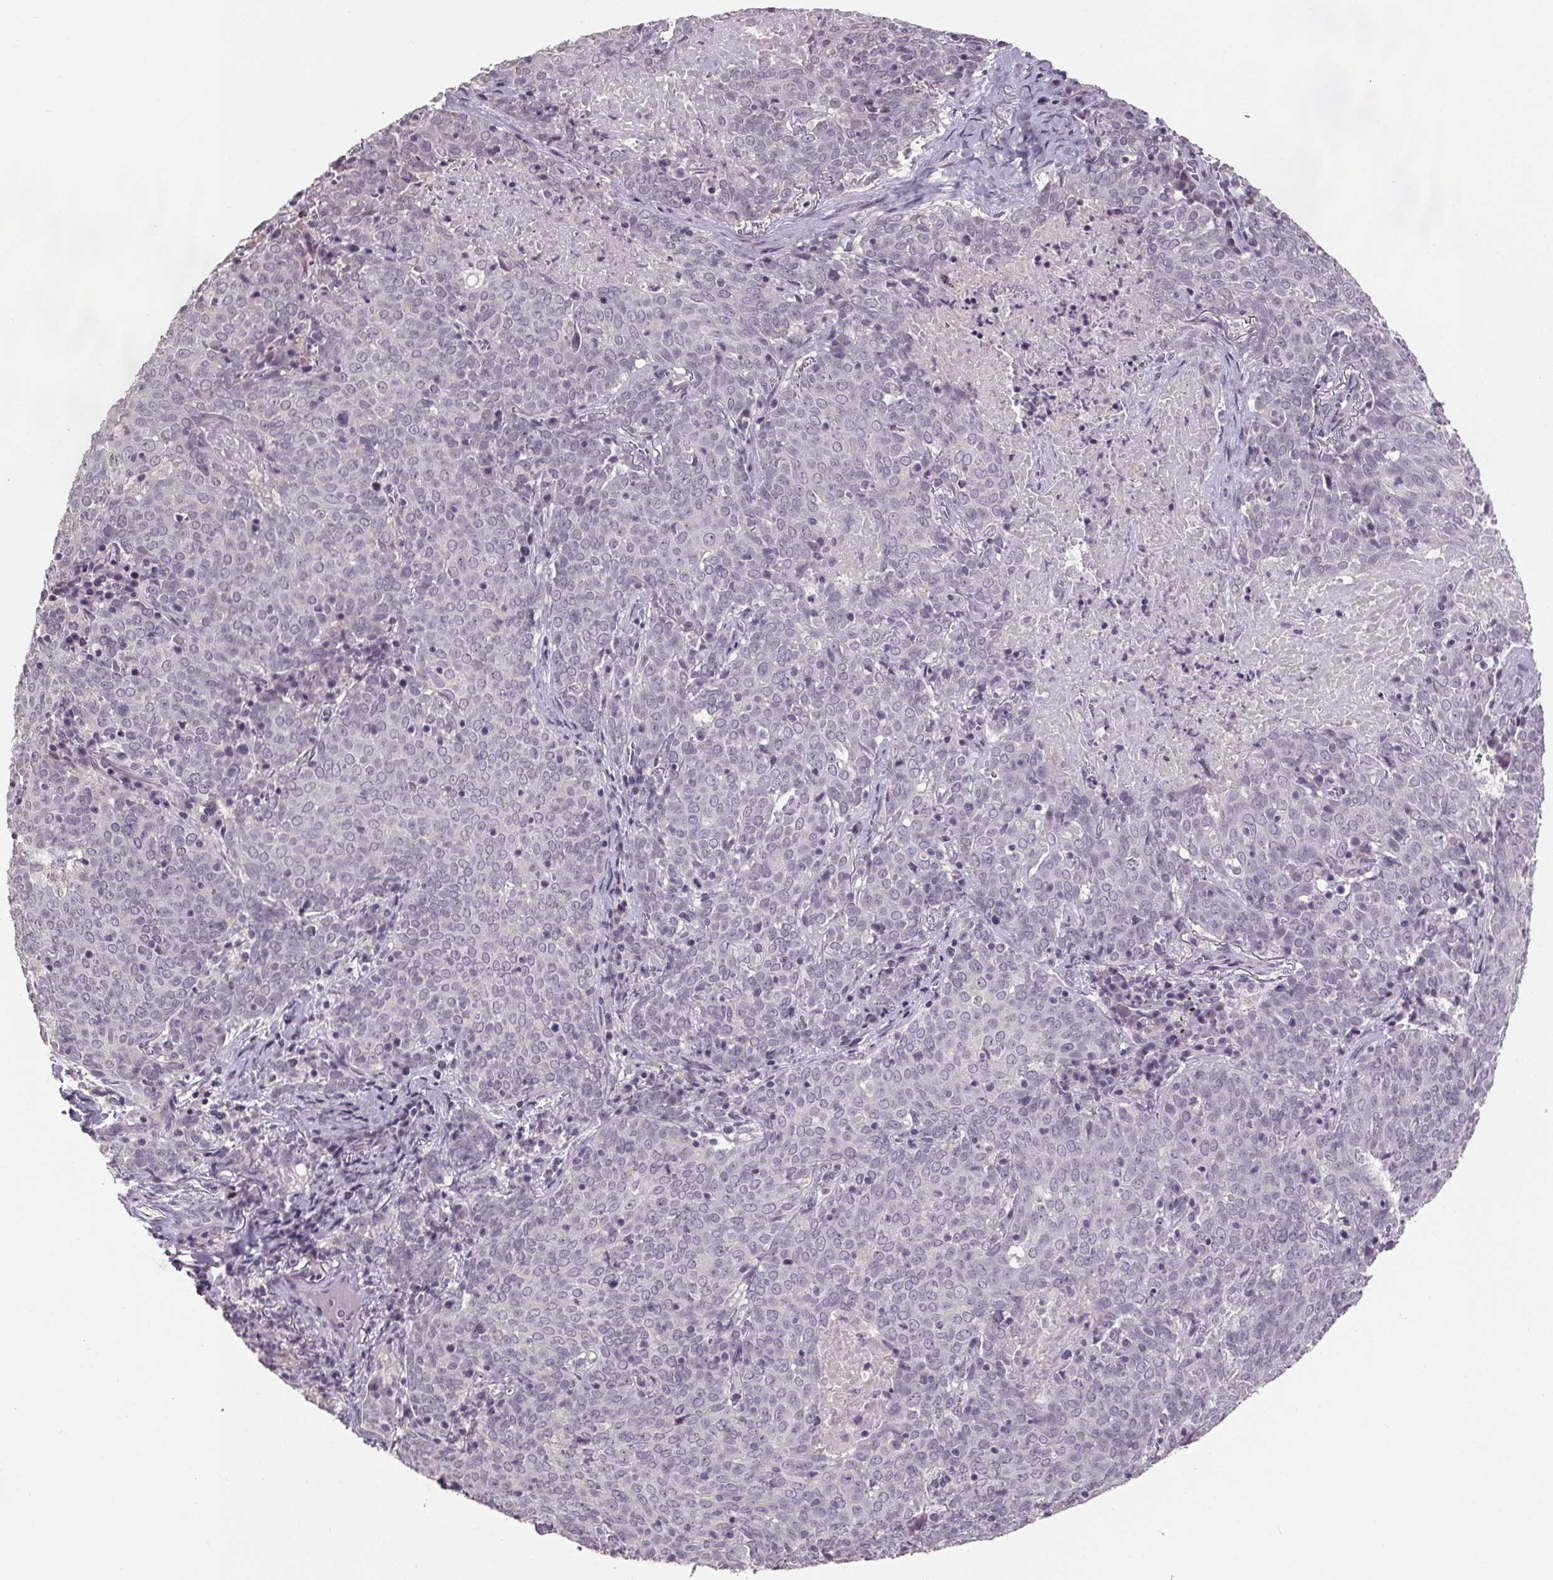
{"staining": {"intensity": "negative", "quantity": "none", "location": "none"}, "tissue": "lung cancer", "cell_type": "Tumor cells", "image_type": "cancer", "snomed": [{"axis": "morphology", "description": "Squamous cell carcinoma, NOS"}, {"axis": "topography", "description": "Lung"}], "caption": "There is no significant positivity in tumor cells of lung squamous cell carcinoma.", "gene": "NKX6-1", "patient": {"sex": "male", "age": 82}}